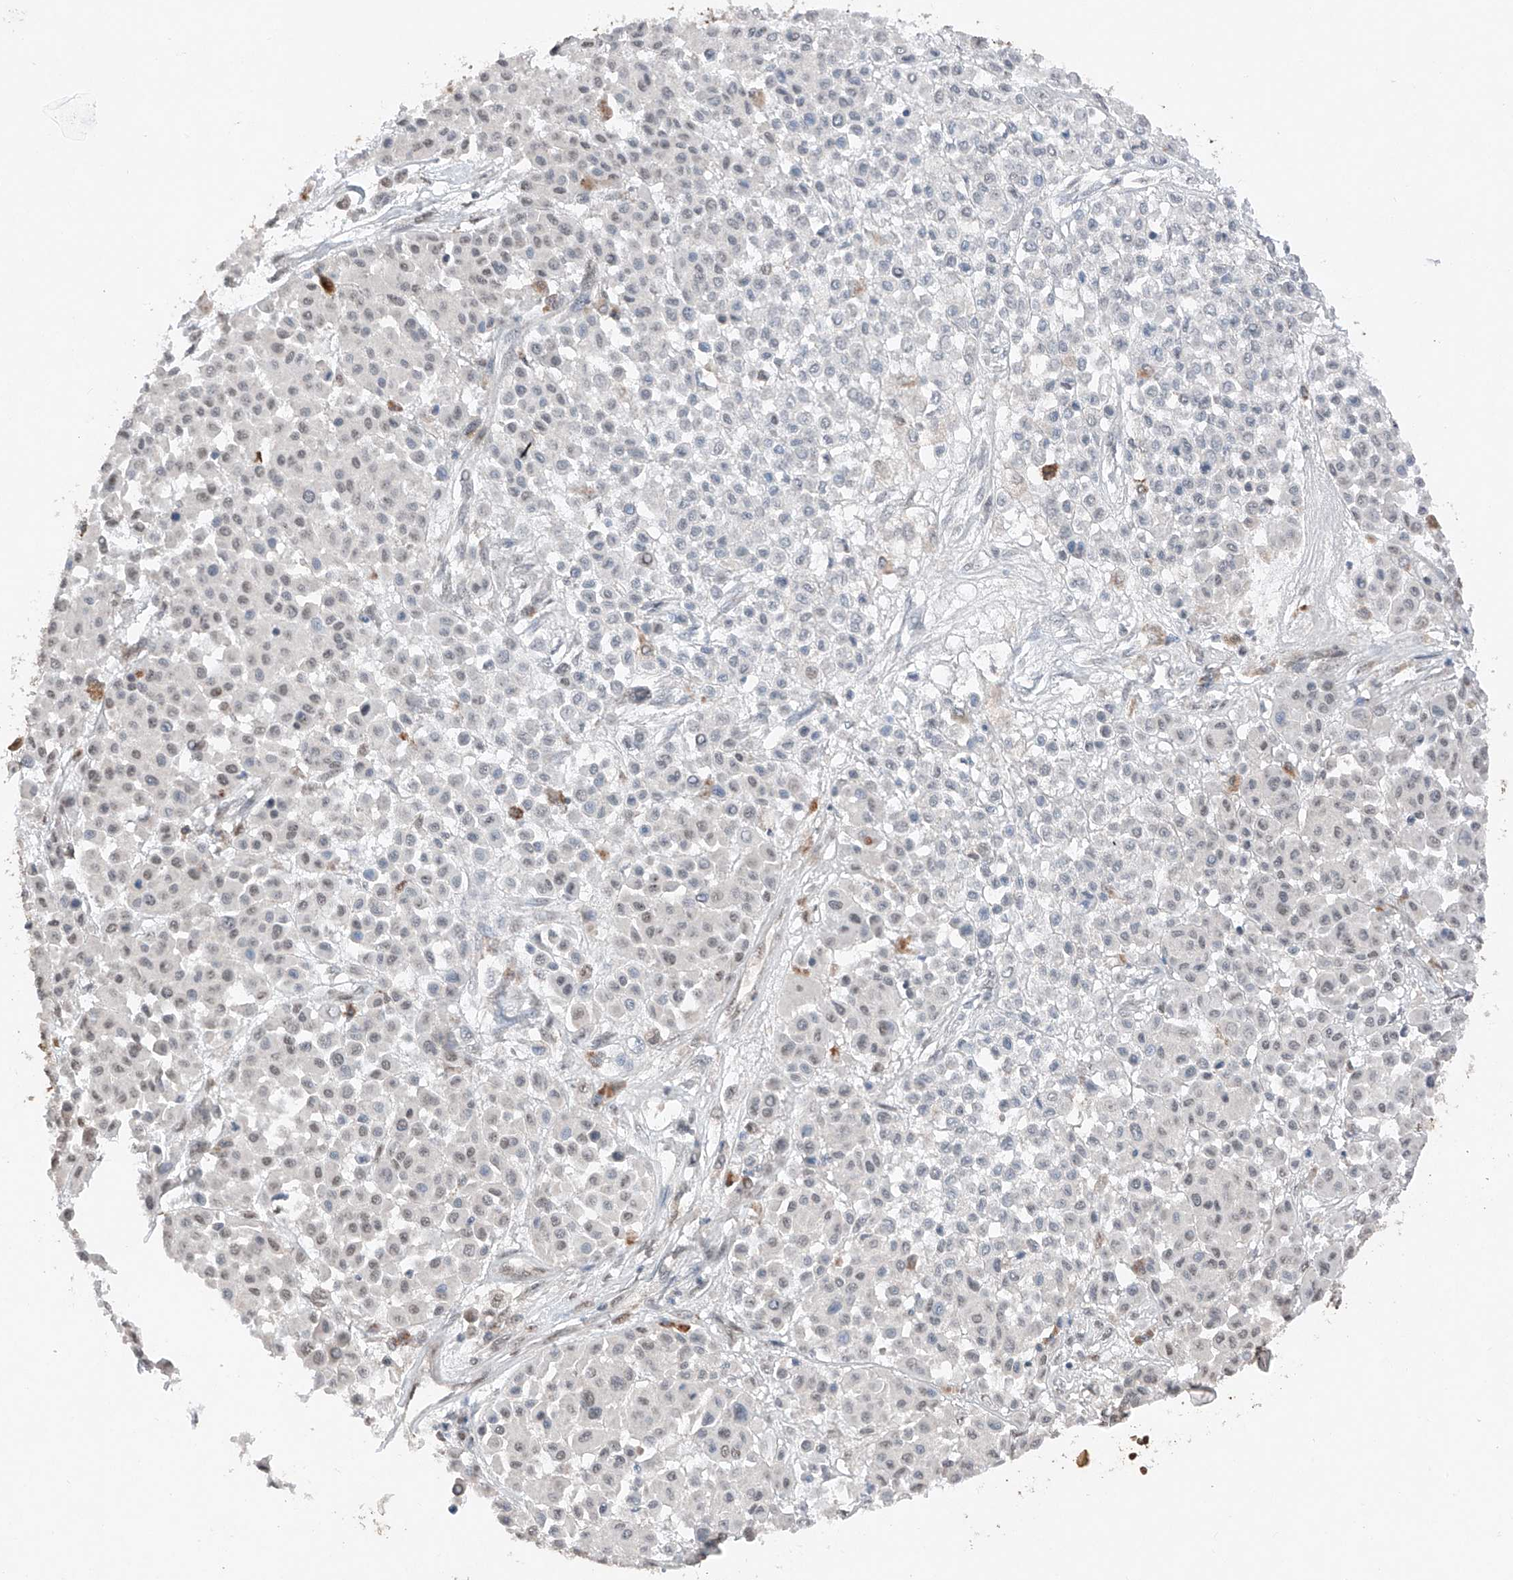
{"staining": {"intensity": "negative", "quantity": "none", "location": "none"}, "tissue": "melanoma", "cell_type": "Tumor cells", "image_type": "cancer", "snomed": [{"axis": "morphology", "description": "Malignant melanoma, Metastatic site"}, {"axis": "topography", "description": "Soft tissue"}], "caption": "Tumor cells show no significant expression in malignant melanoma (metastatic site).", "gene": "TBX4", "patient": {"sex": "male", "age": 41}}